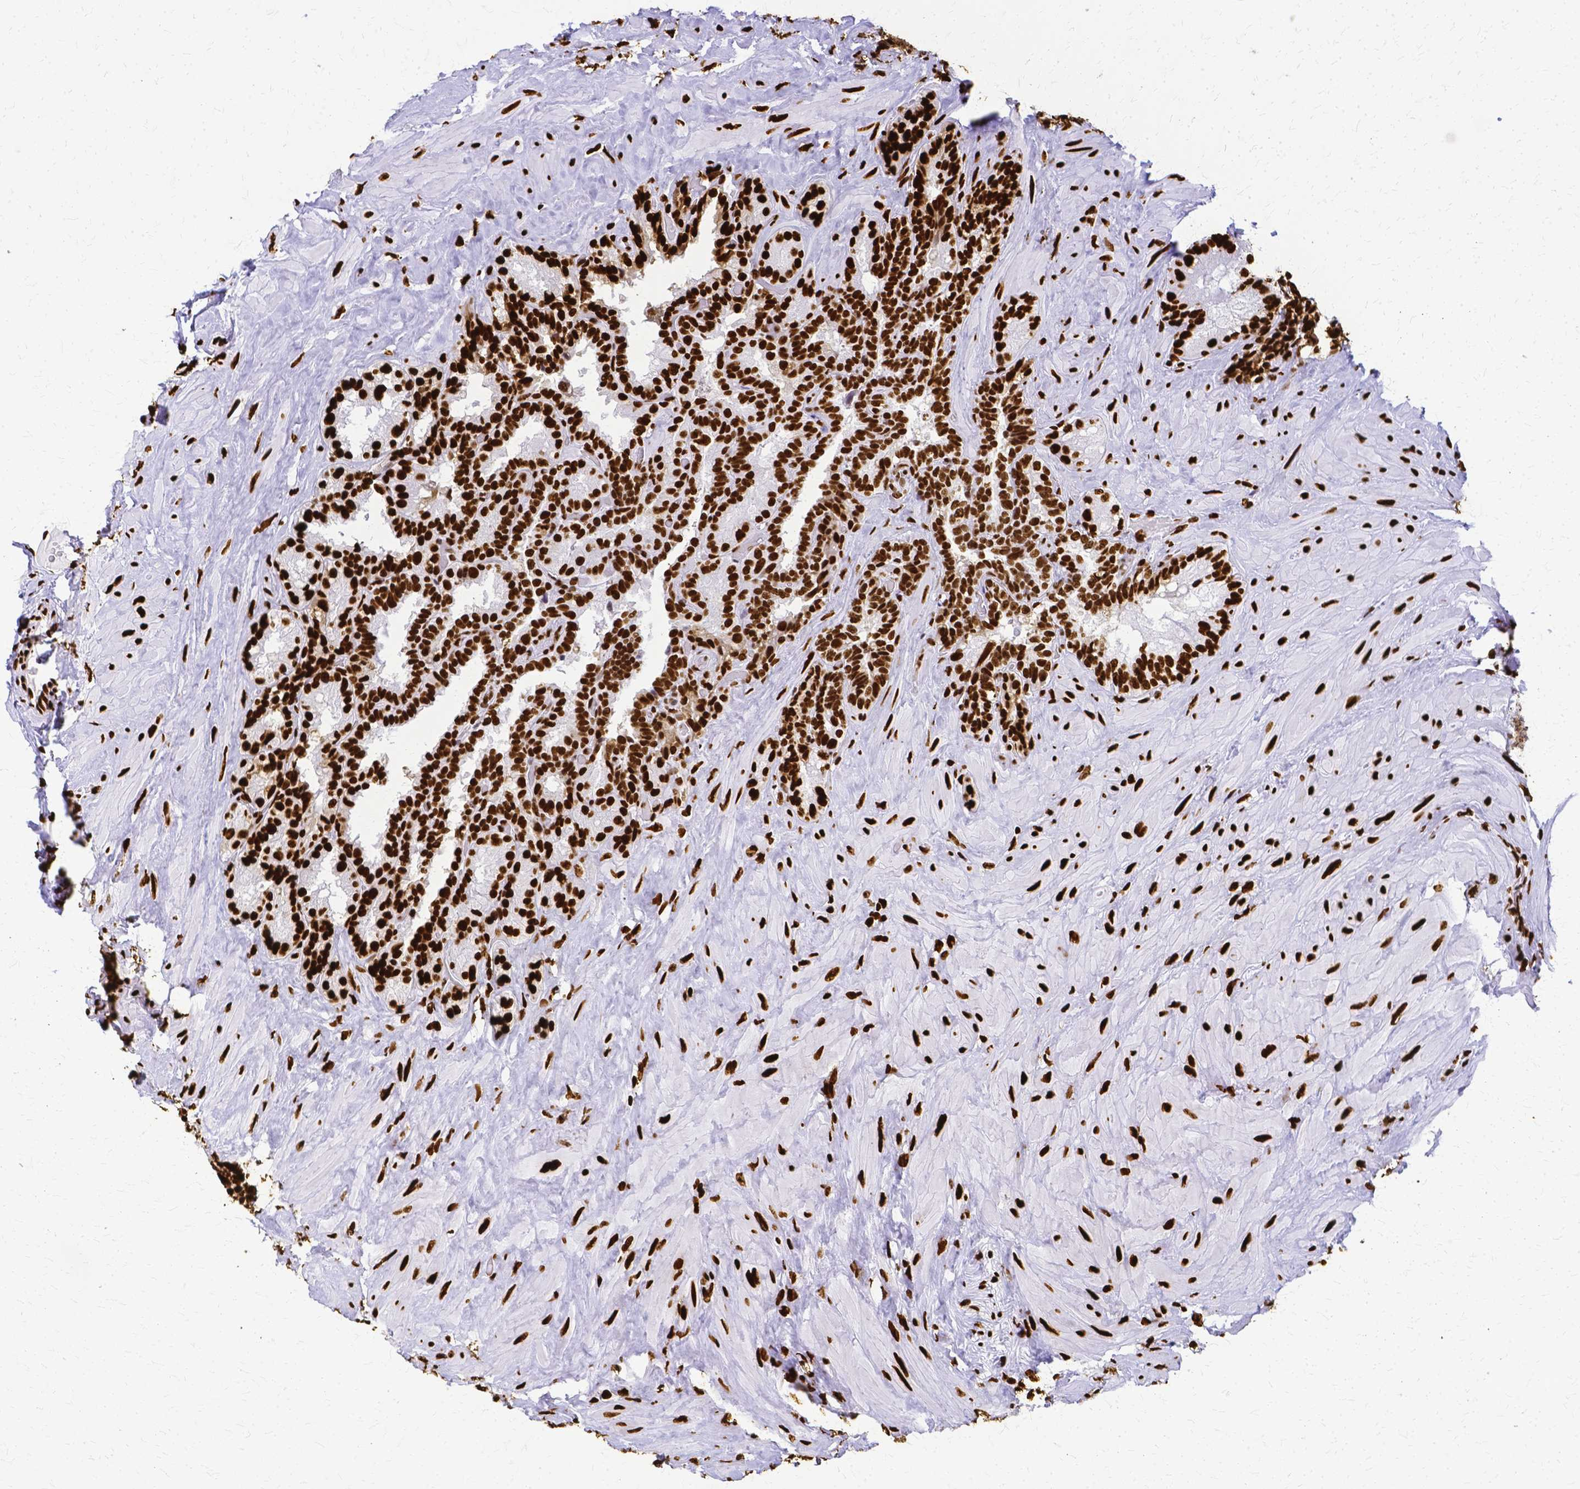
{"staining": {"intensity": "strong", "quantity": ">75%", "location": "nuclear"}, "tissue": "seminal vesicle", "cell_type": "Glandular cells", "image_type": "normal", "snomed": [{"axis": "morphology", "description": "Normal tissue, NOS"}, {"axis": "topography", "description": "Seminal veicle"}], "caption": "This micrograph shows immunohistochemistry staining of normal seminal vesicle, with high strong nuclear expression in approximately >75% of glandular cells.", "gene": "SFPQ", "patient": {"sex": "male", "age": 60}}